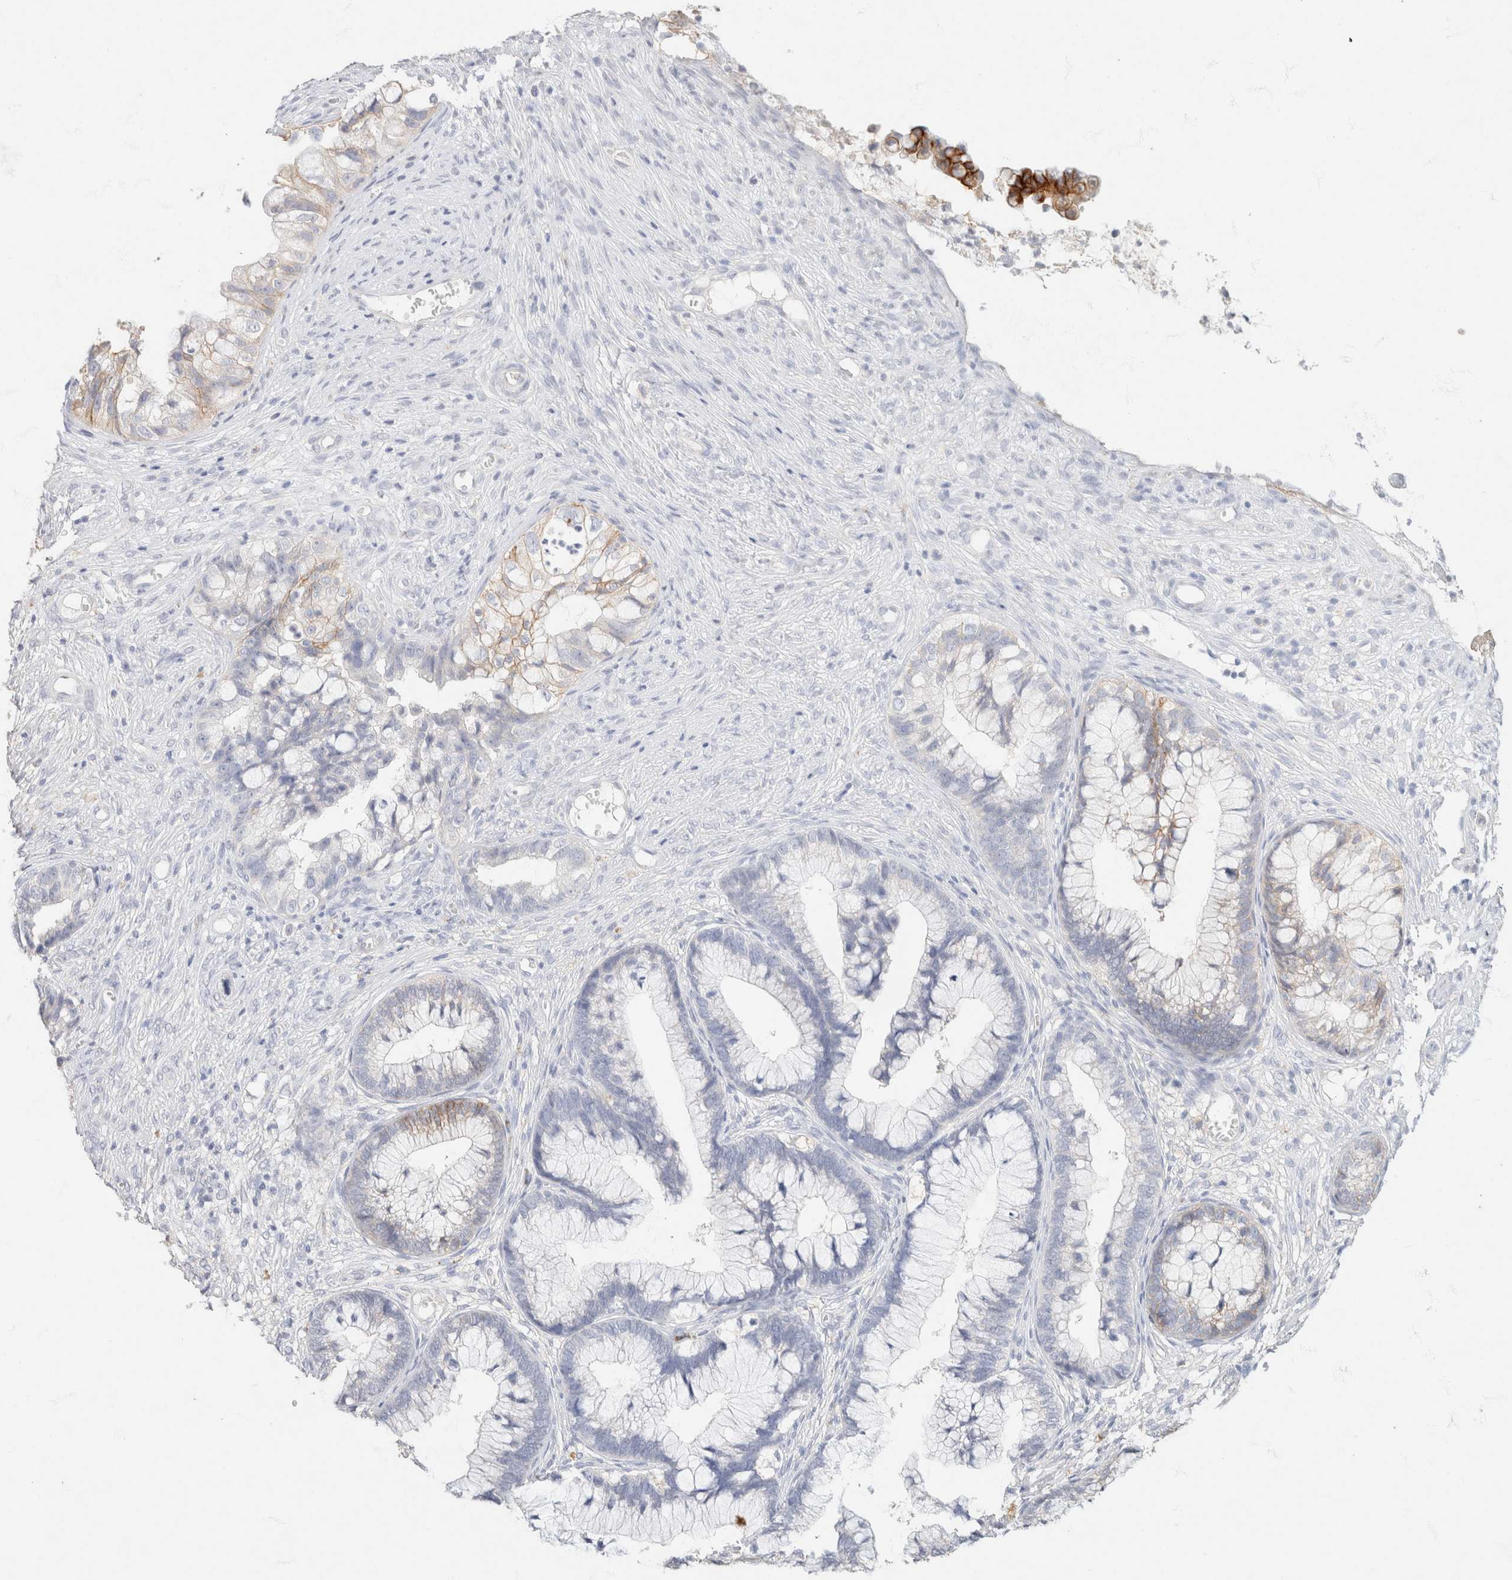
{"staining": {"intensity": "weak", "quantity": "<25%", "location": "cytoplasmic/membranous"}, "tissue": "cervical cancer", "cell_type": "Tumor cells", "image_type": "cancer", "snomed": [{"axis": "morphology", "description": "Adenocarcinoma, NOS"}, {"axis": "topography", "description": "Cervix"}], "caption": "DAB (3,3'-diaminobenzidine) immunohistochemical staining of human cervical cancer demonstrates no significant expression in tumor cells.", "gene": "CA12", "patient": {"sex": "female", "age": 44}}